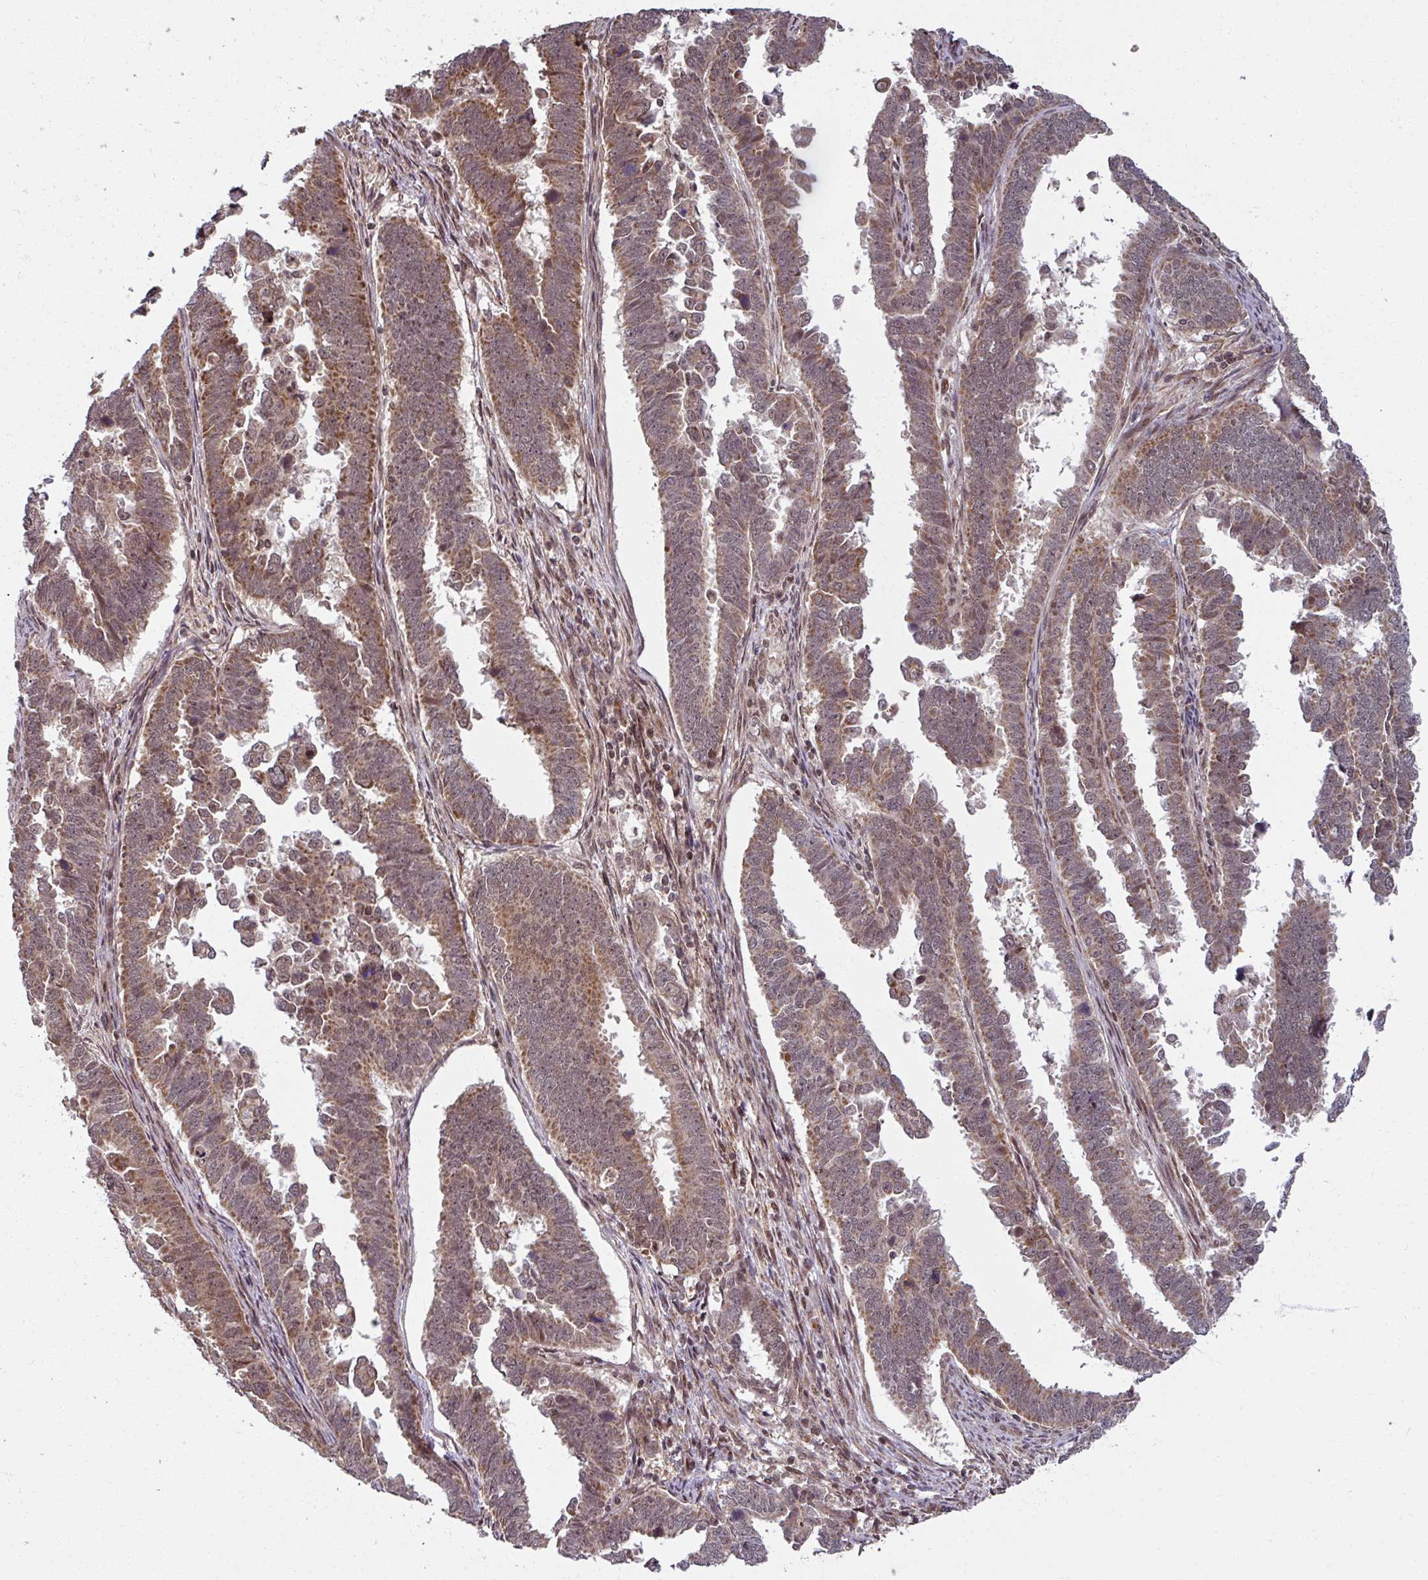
{"staining": {"intensity": "moderate", "quantity": ">75%", "location": "cytoplasmic/membranous,nuclear"}, "tissue": "endometrial cancer", "cell_type": "Tumor cells", "image_type": "cancer", "snomed": [{"axis": "morphology", "description": "Adenocarcinoma, NOS"}, {"axis": "topography", "description": "Endometrium"}], "caption": "Human adenocarcinoma (endometrial) stained with a protein marker shows moderate staining in tumor cells.", "gene": "SWI5", "patient": {"sex": "female", "age": 75}}